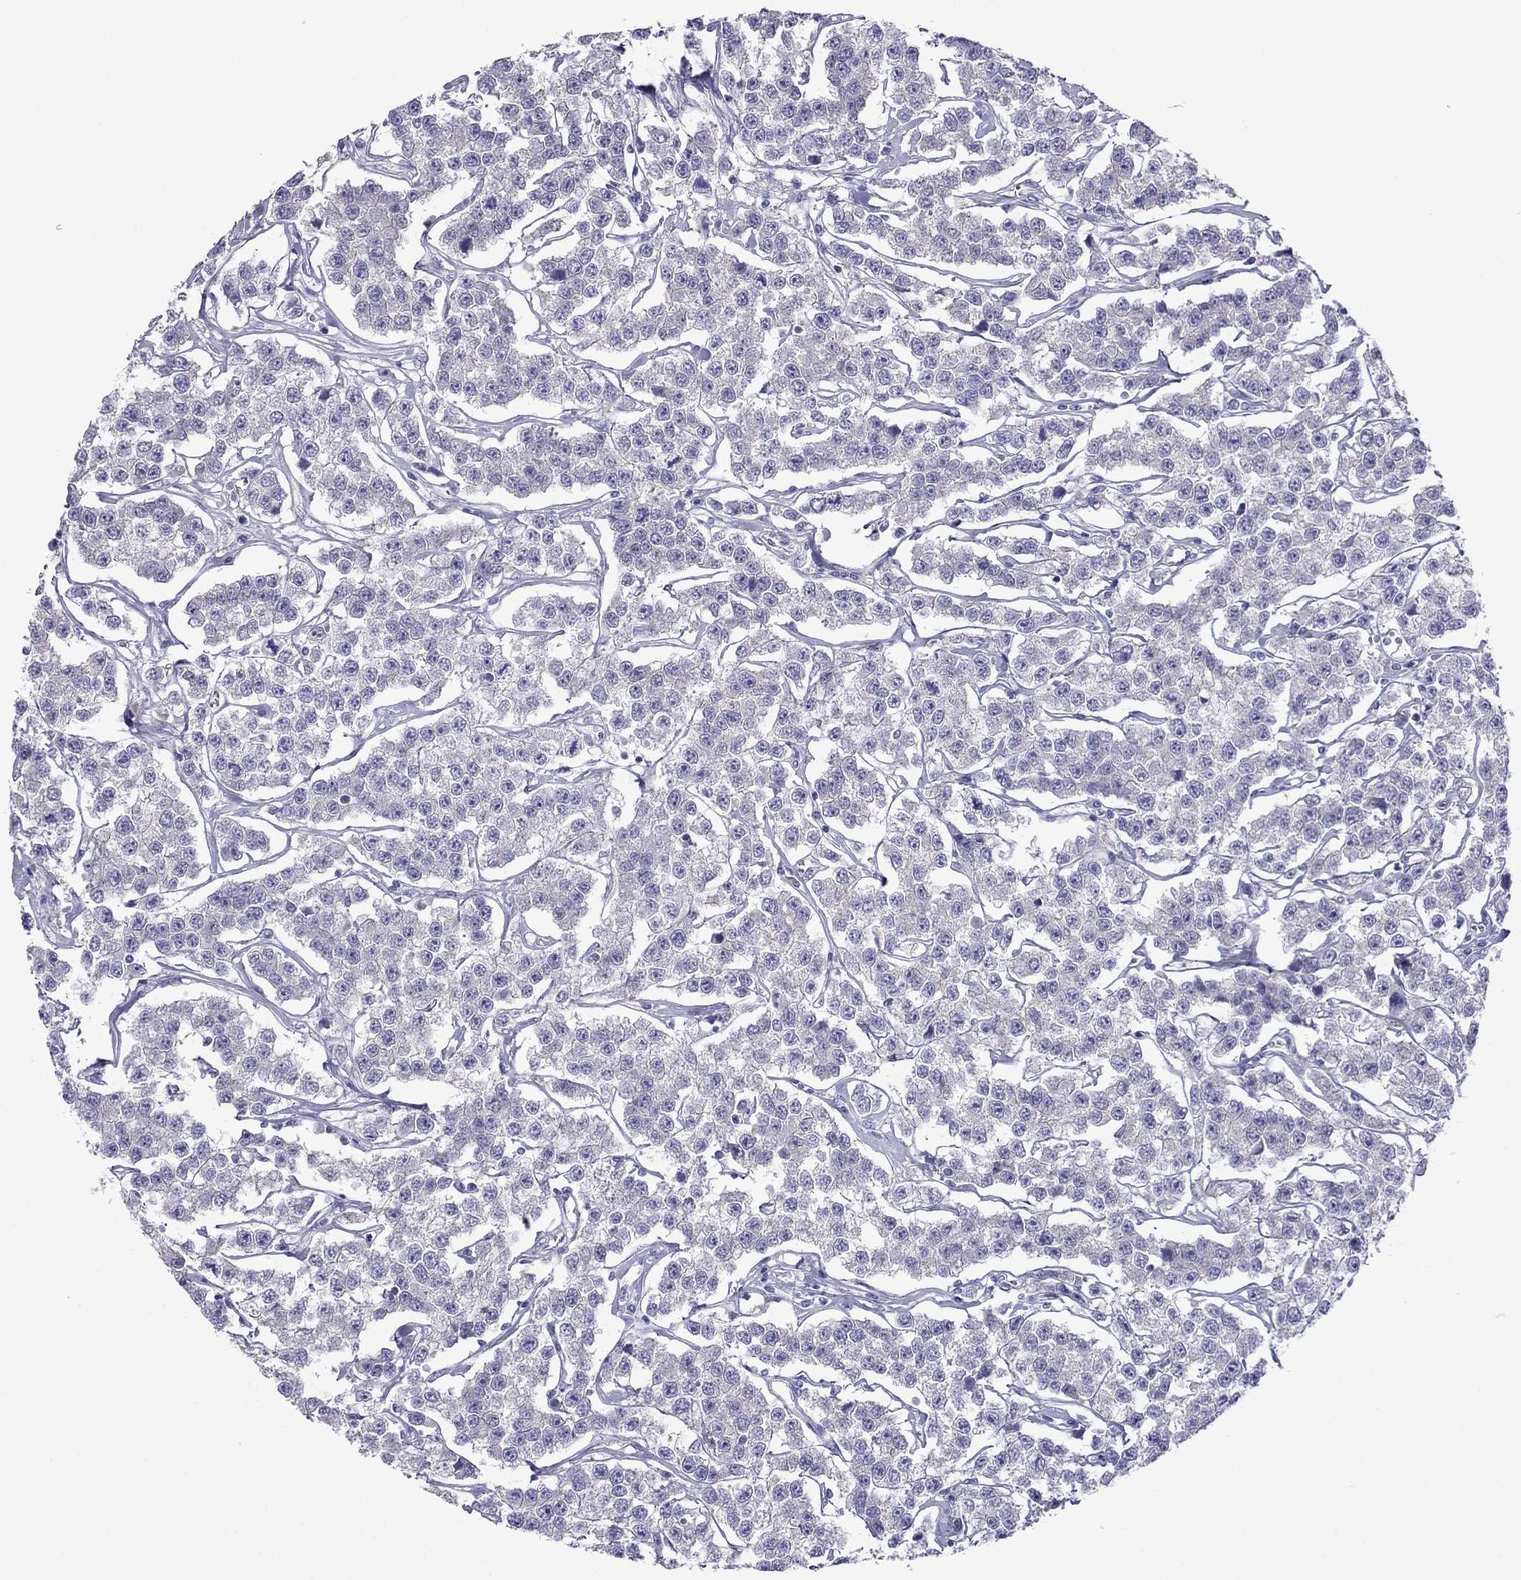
{"staining": {"intensity": "negative", "quantity": "none", "location": "none"}, "tissue": "testis cancer", "cell_type": "Tumor cells", "image_type": "cancer", "snomed": [{"axis": "morphology", "description": "Seminoma, NOS"}, {"axis": "topography", "description": "Testis"}], "caption": "Immunohistochemistry (IHC) of human testis seminoma shows no positivity in tumor cells. (Immunohistochemistry (IHC), brightfield microscopy, high magnification).", "gene": "MYL11", "patient": {"sex": "male", "age": 59}}